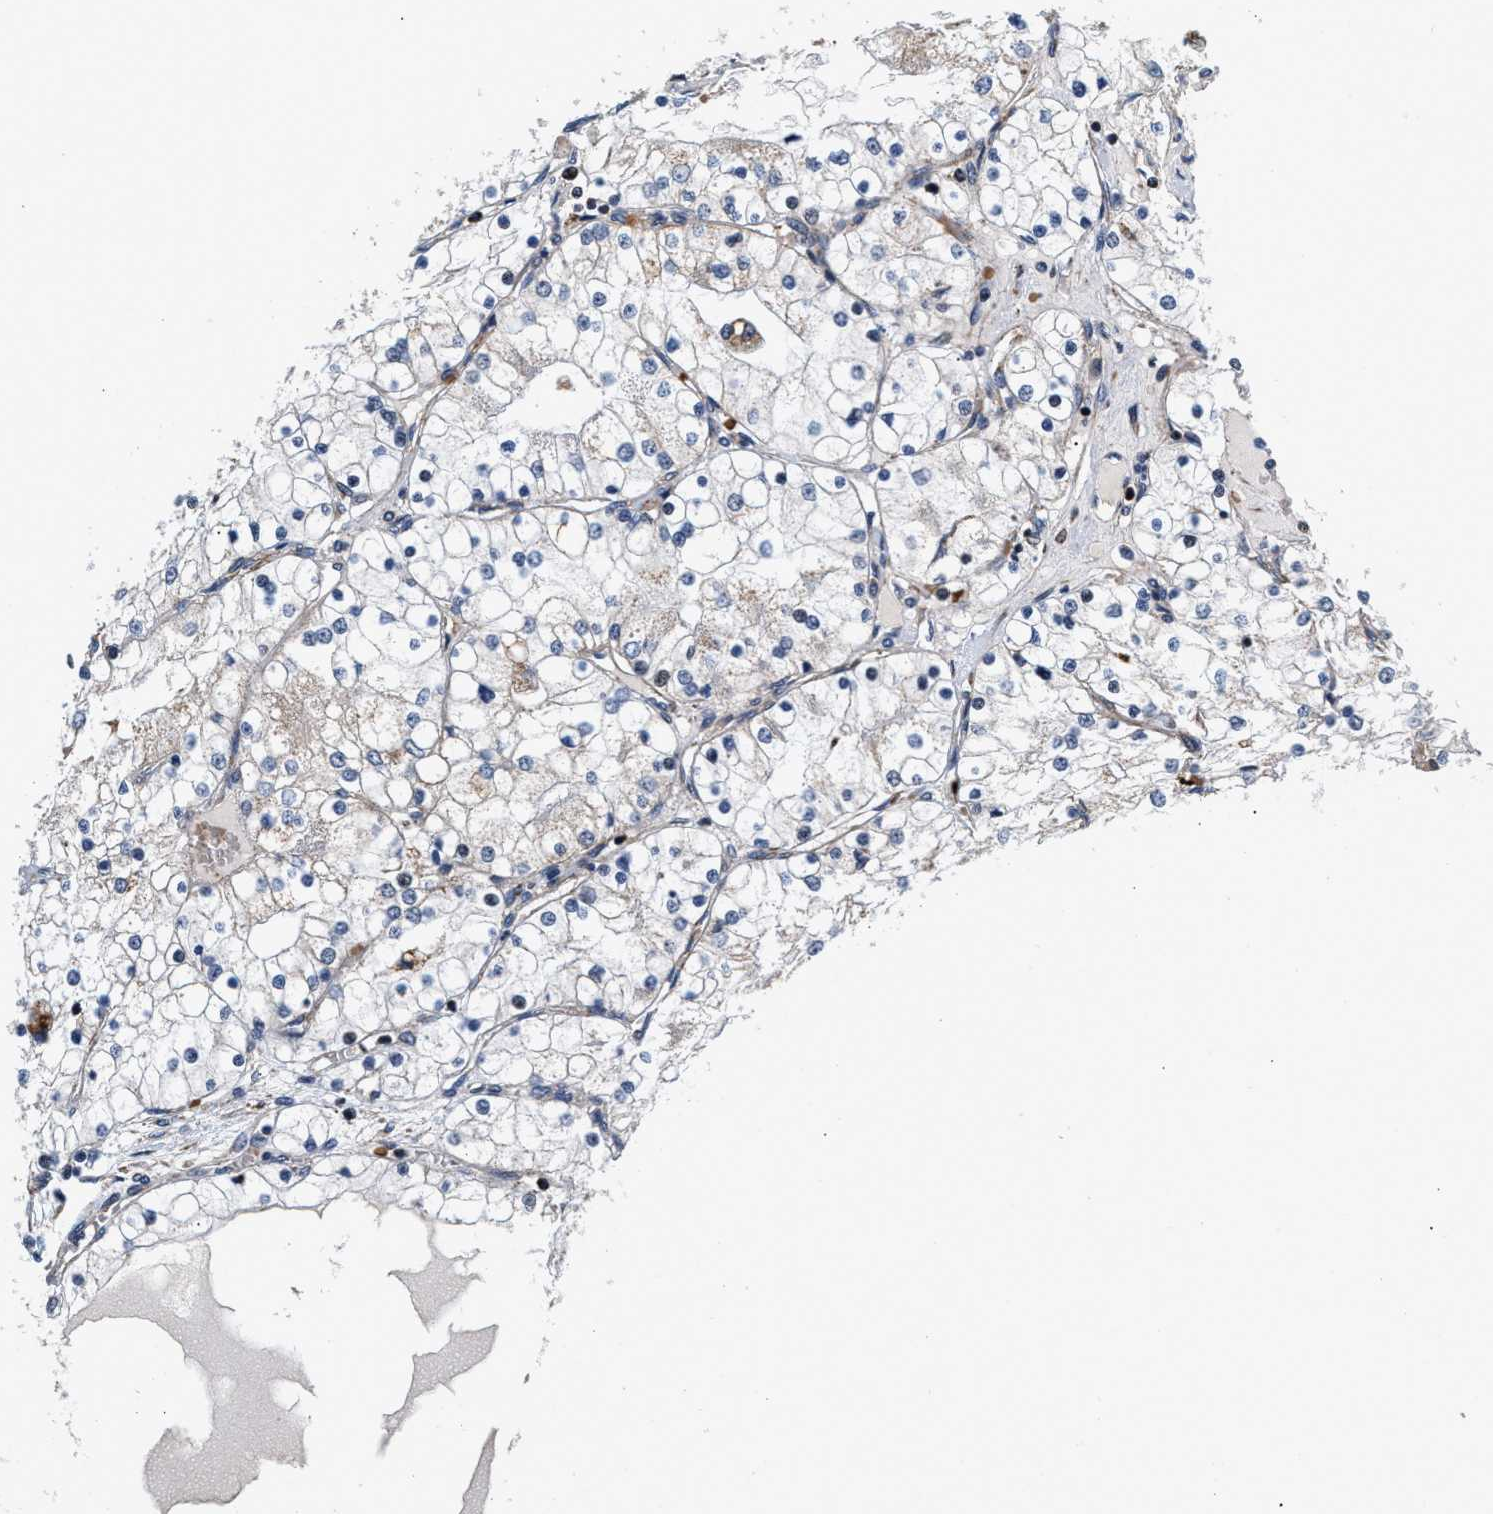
{"staining": {"intensity": "negative", "quantity": "none", "location": "none"}, "tissue": "renal cancer", "cell_type": "Tumor cells", "image_type": "cancer", "snomed": [{"axis": "morphology", "description": "Adenocarcinoma, NOS"}, {"axis": "topography", "description": "Kidney"}], "caption": "Renal cancer was stained to show a protein in brown. There is no significant expression in tumor cells.", "gene": "SGK1", "patient": {"sex": "male", "age": 68}}